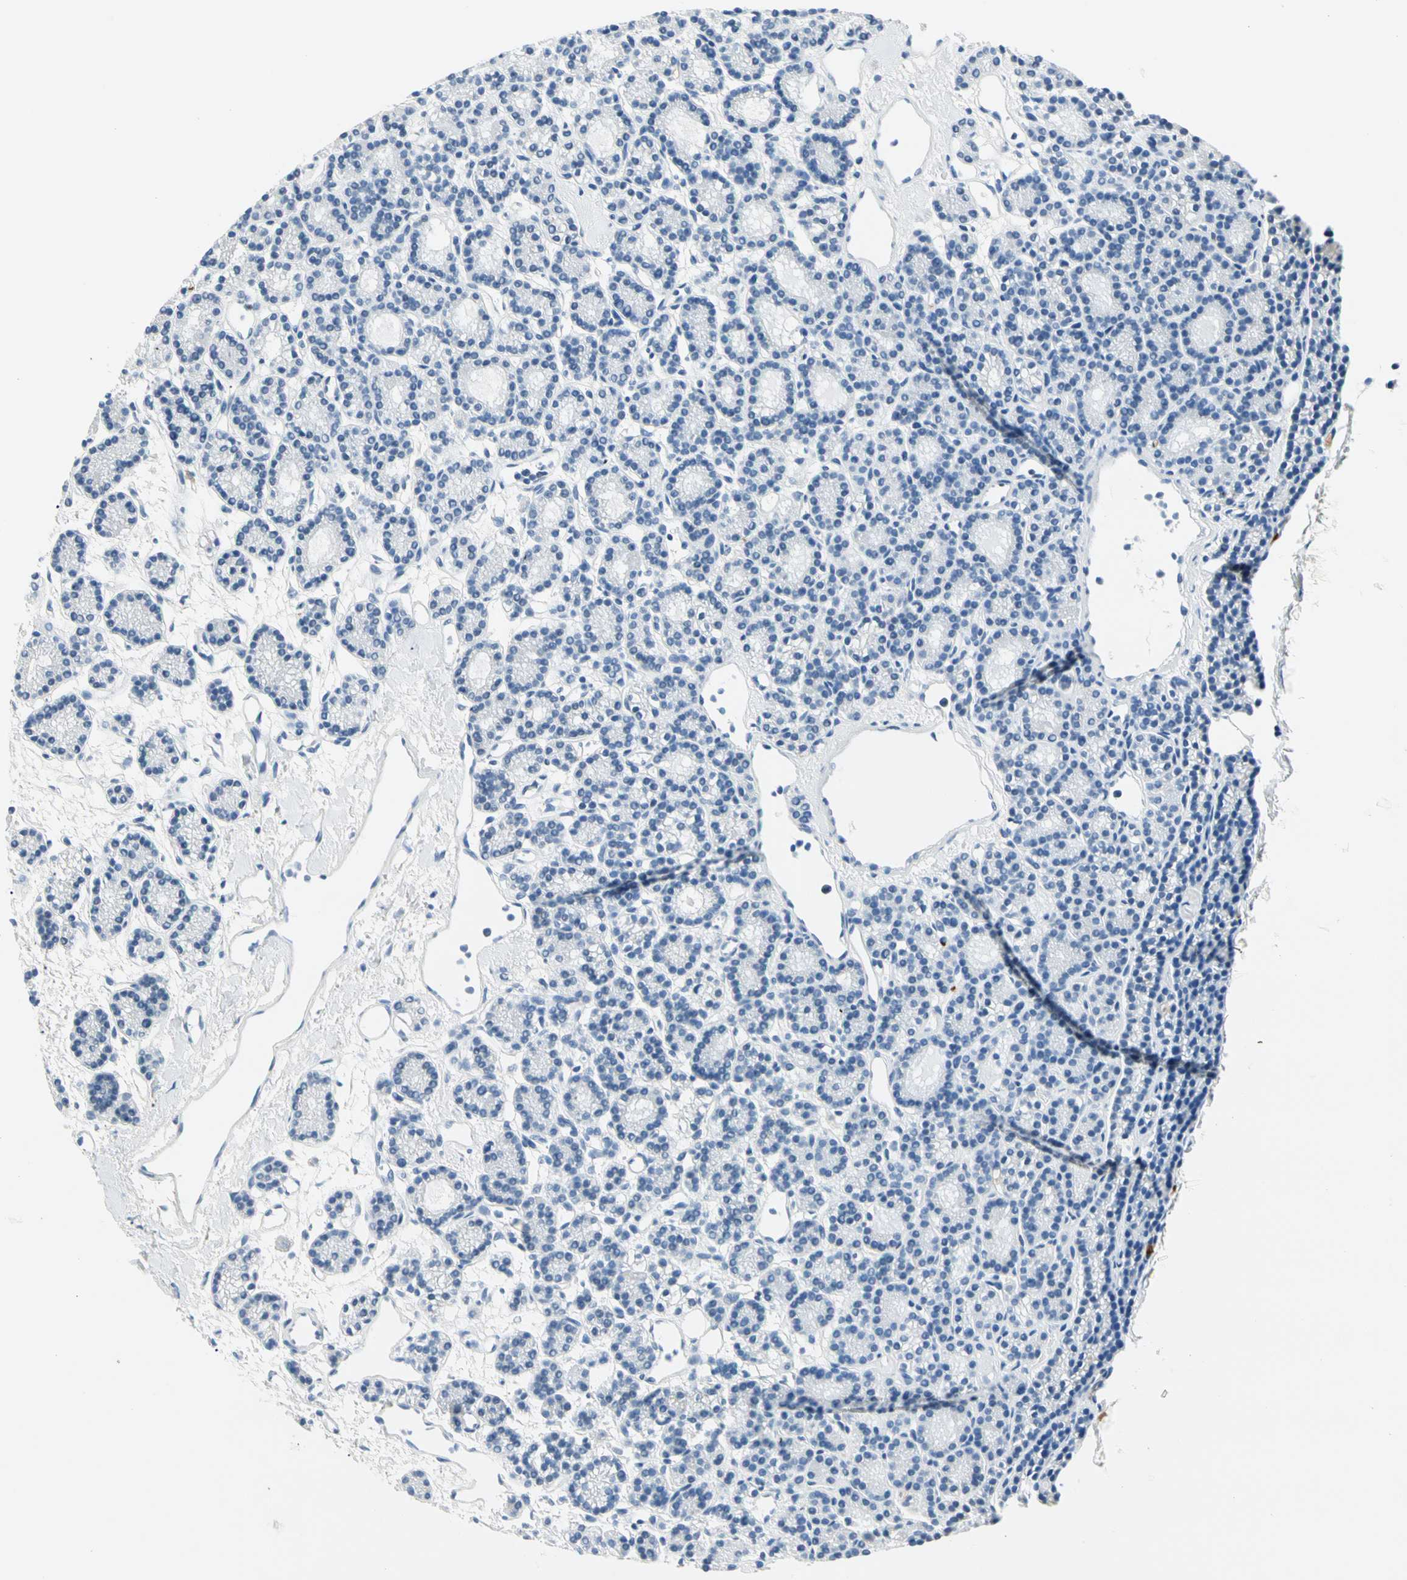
{"staining": {"intensity": "negative", "quantity": "none", "location": "none"}, "tissue": "parathyroid gland", "cell_type": "Glandular cells", "image_type": "normal", "snomed": [{"axis": "morphology", "description": "Normal tissue, NOS"}, {"axis": "topography", "description": "Parathyroid gland"}], "caption": "The histopathology image displays no staining of glandular cells in normal parathyroid gland.", "gene": "CA1", "patient": {"sex": "male", "age": 85}}